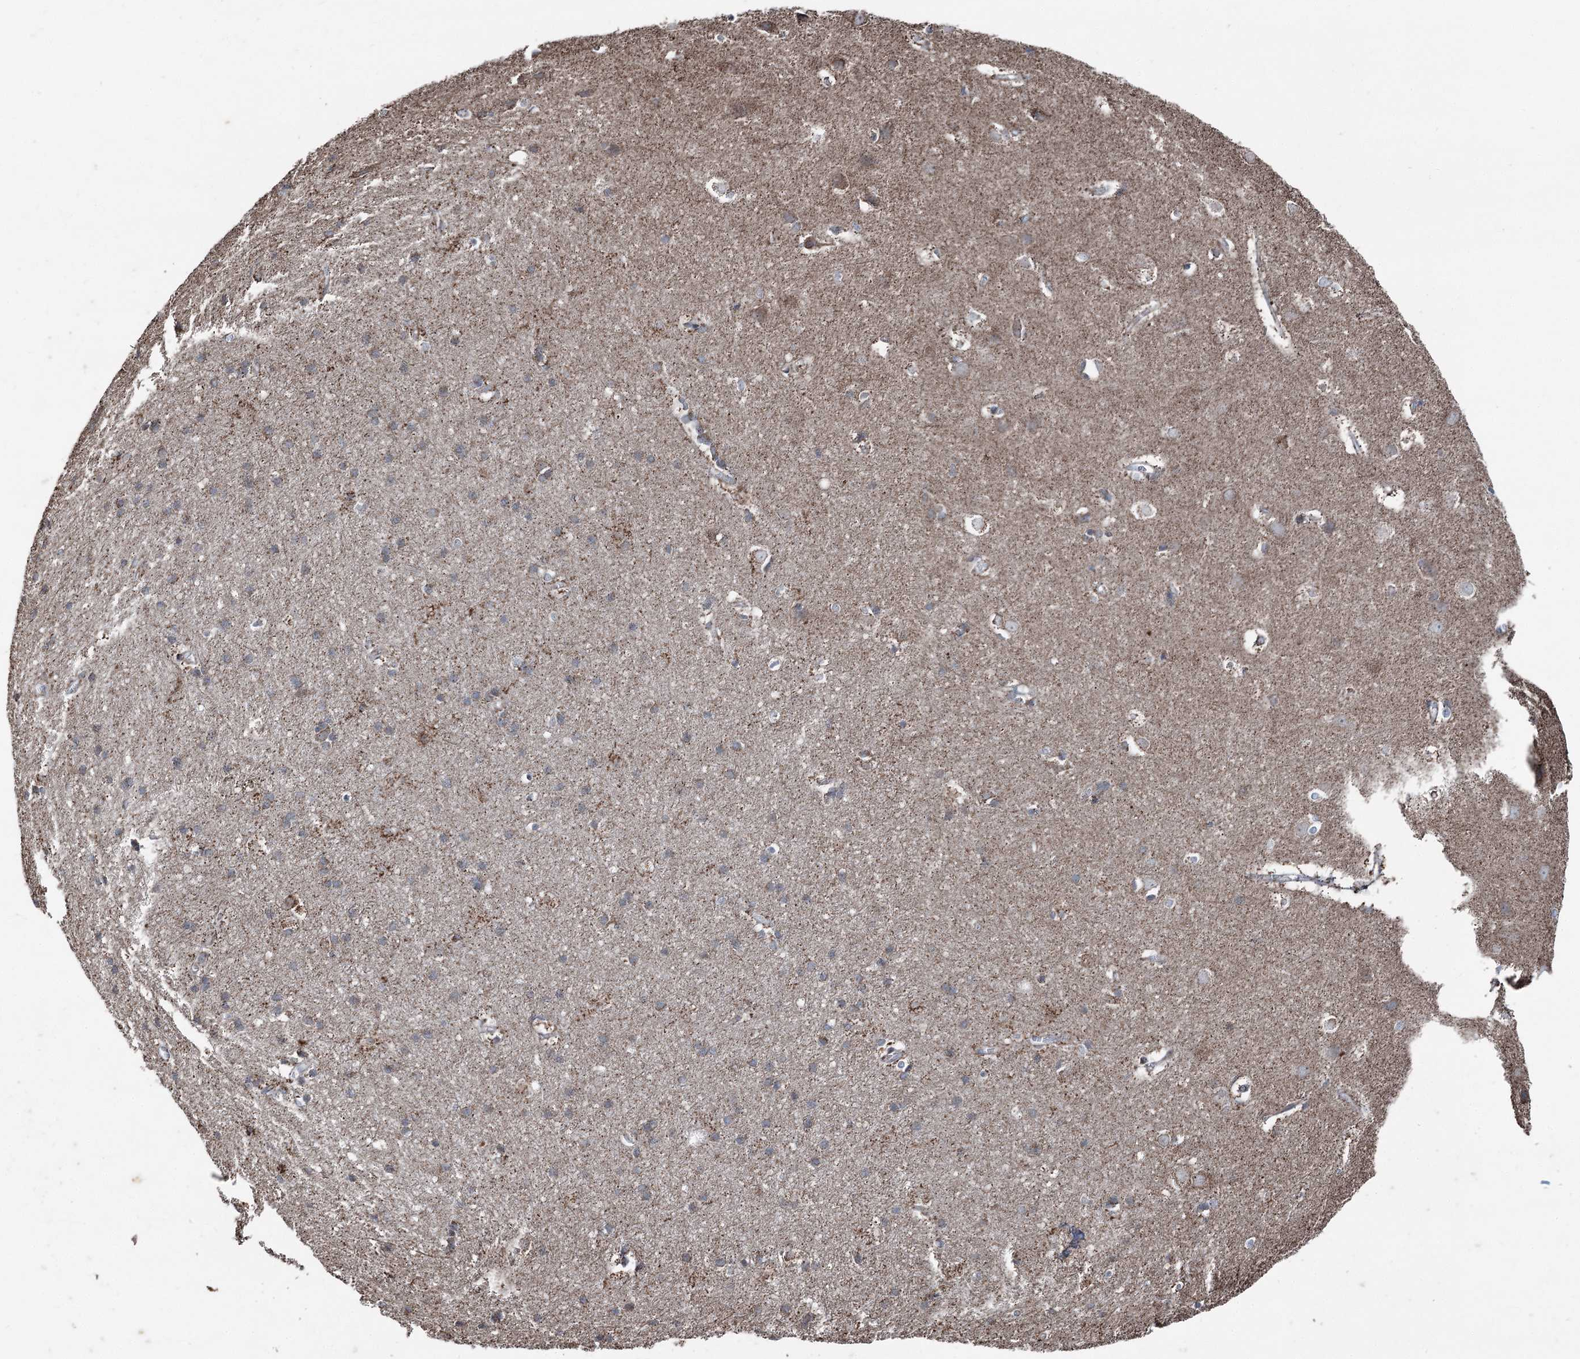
{"staining": {"intensity": "weak", "quantity": "25%-75%", "location": "cytoplasmic/membranous"}, "tissue": "cerebral cortex", "cell_type": "Endothelial cells", "image_type": "normal", "snomed": [{"axis": "morphology", "description": "Normal tissue, NOS"}, {"axis": "topography", "description": "Cerebral cortex"}], "caption": "This micrograph reveals IHC staining of normal cerebral cortex, with low weak cytoplasmic/membranous expression in about 25%-75% of endothelial cells.", "gene": "UCN3", "patient": {"sex": "male", "age": 54}}